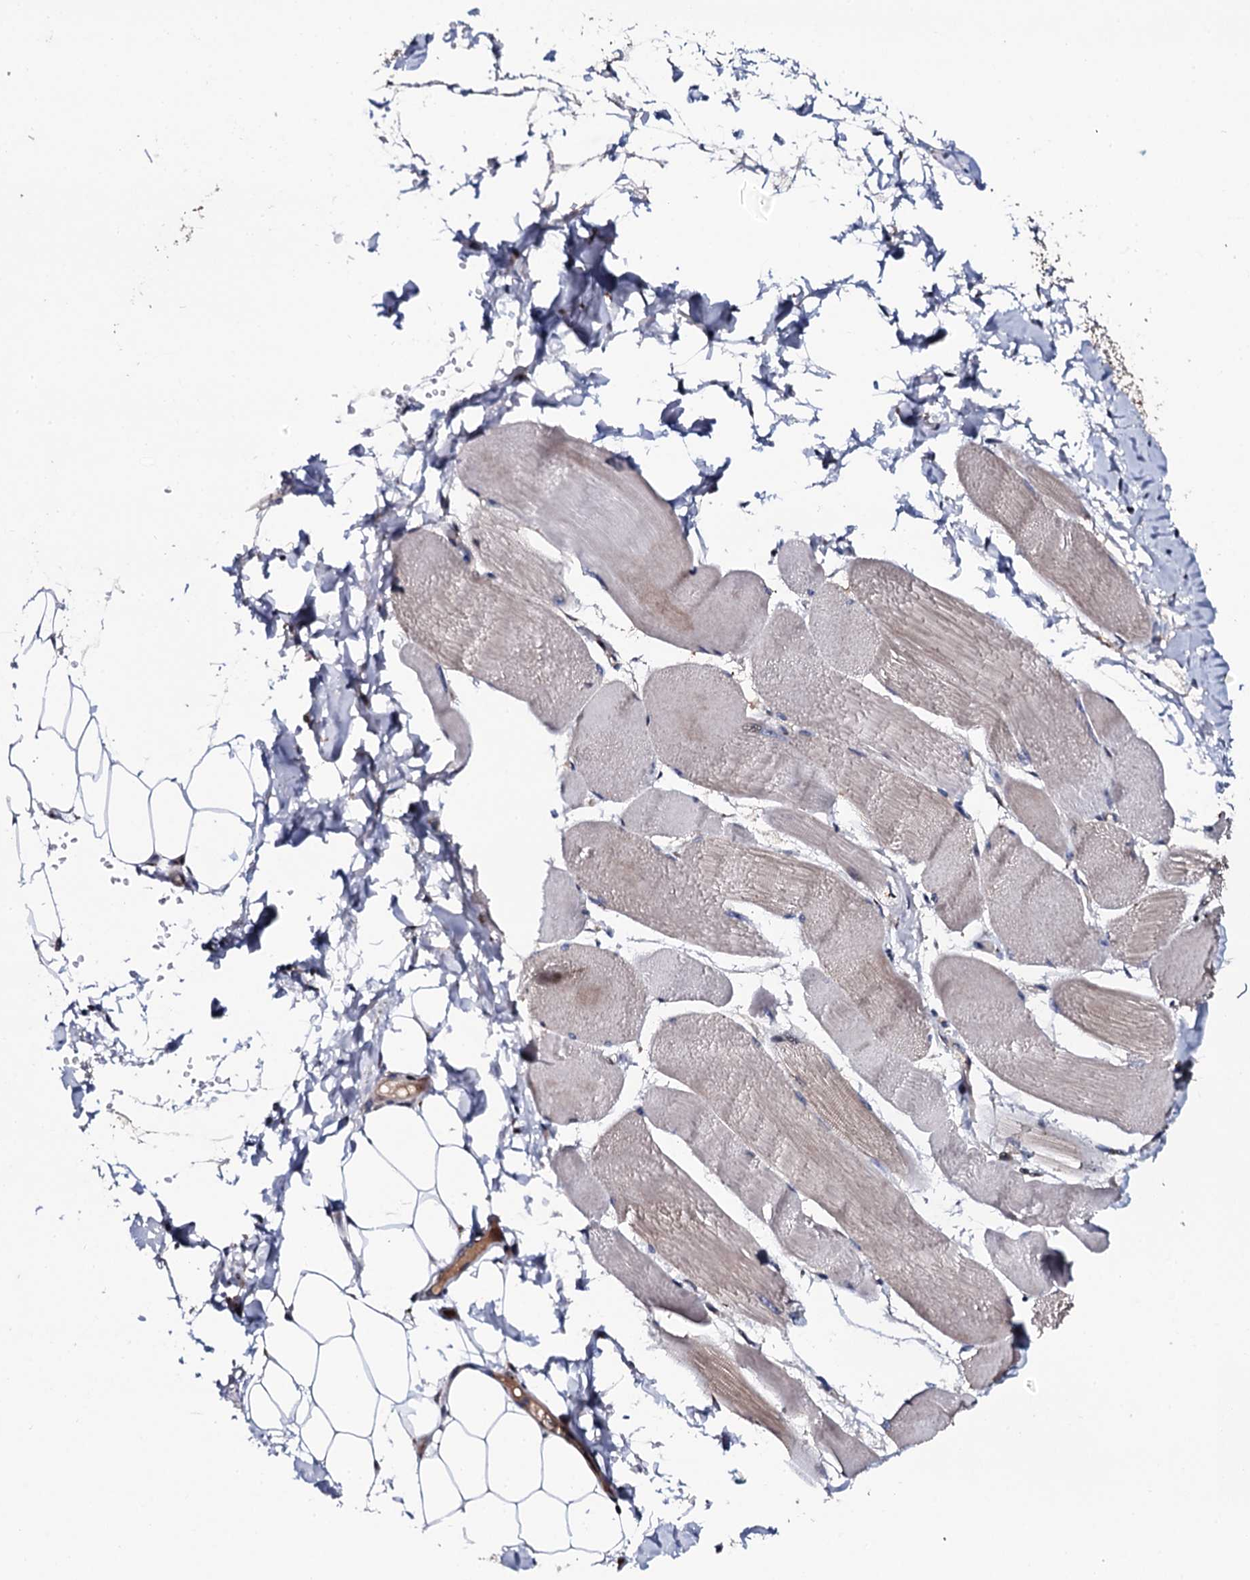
{"staining": {"intensity": "moderate", "quantity": "25%-75%", "location": "cytoplasmic/membranous,nuclear"}, "tissue": "skeletal muscle", "cell_type": "Myocytes", "image_type": "normal", "snomed": [{"axis": "morphology", "description": "Normal tissue, NOS"}, {"axis": "morphology", "description": "Basal cell carcinoma"}, {"axis": "topography", "description": "Skeletal muscle"}], "caption": "Protein expression analysis of normal skeletal muscle shows moderate cytoplasmic/membranous,nuclear staining in approximately 25%-75% of myocytes.", "gene": "PLET1", "patient": {"sex": "female", "age": 64}}